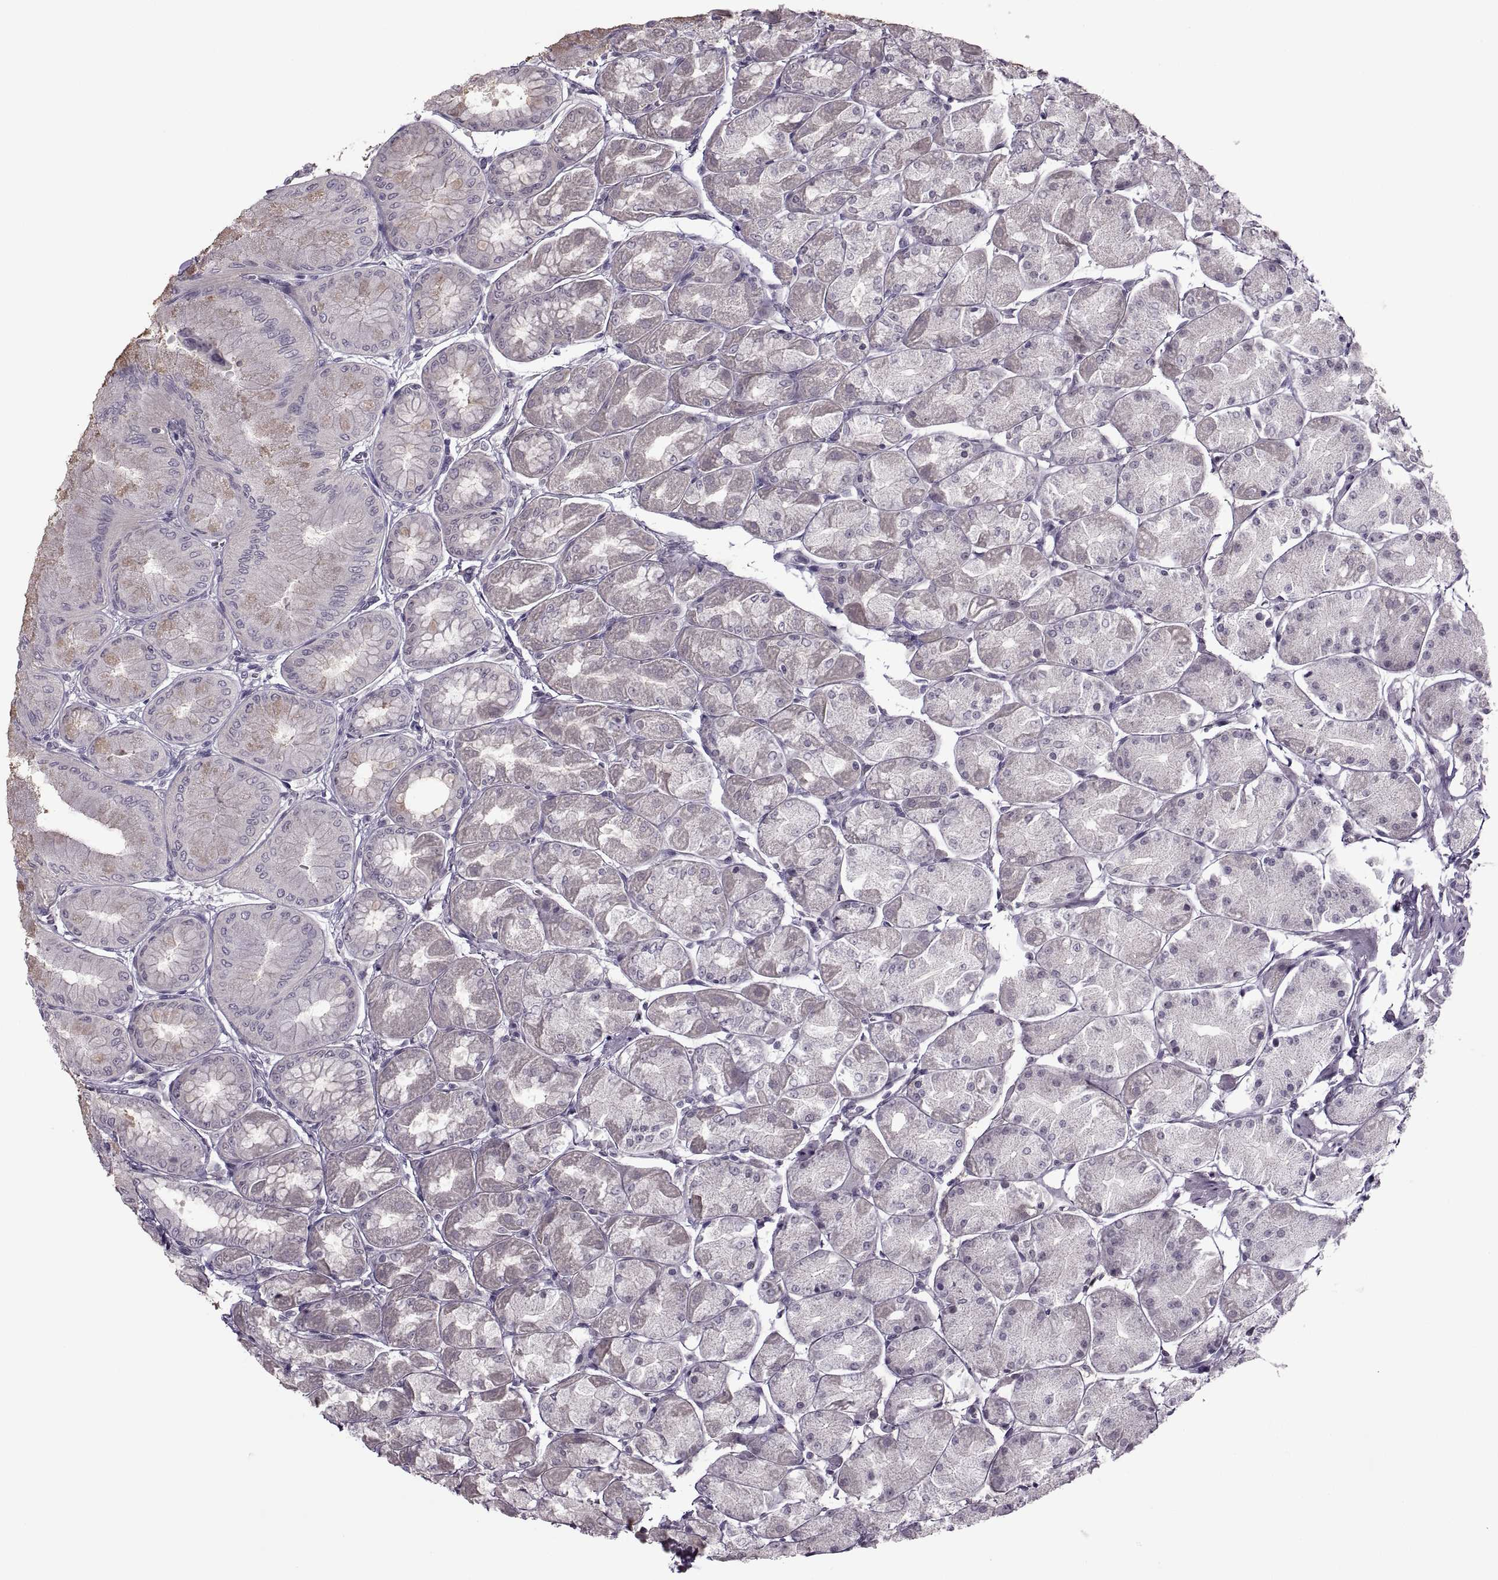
{"staining": {"intensity": "negative", "quantity": "none", "location": "none"}, "tissue": "stomach", "cell_type": "Glandular cells", "image_type": "normal", "snomed": [{"axis": "morphology", "description": "Normal tissue, NOS"}, {"axis": "topography", "description": "Stomach, upper"}], "caption": "Immunohistochemical staining of normal stomach demonstrates no significant staining in glandular cells.", "gene": "MGAT4D", "patient": {"sex": "male", "age": 60}}